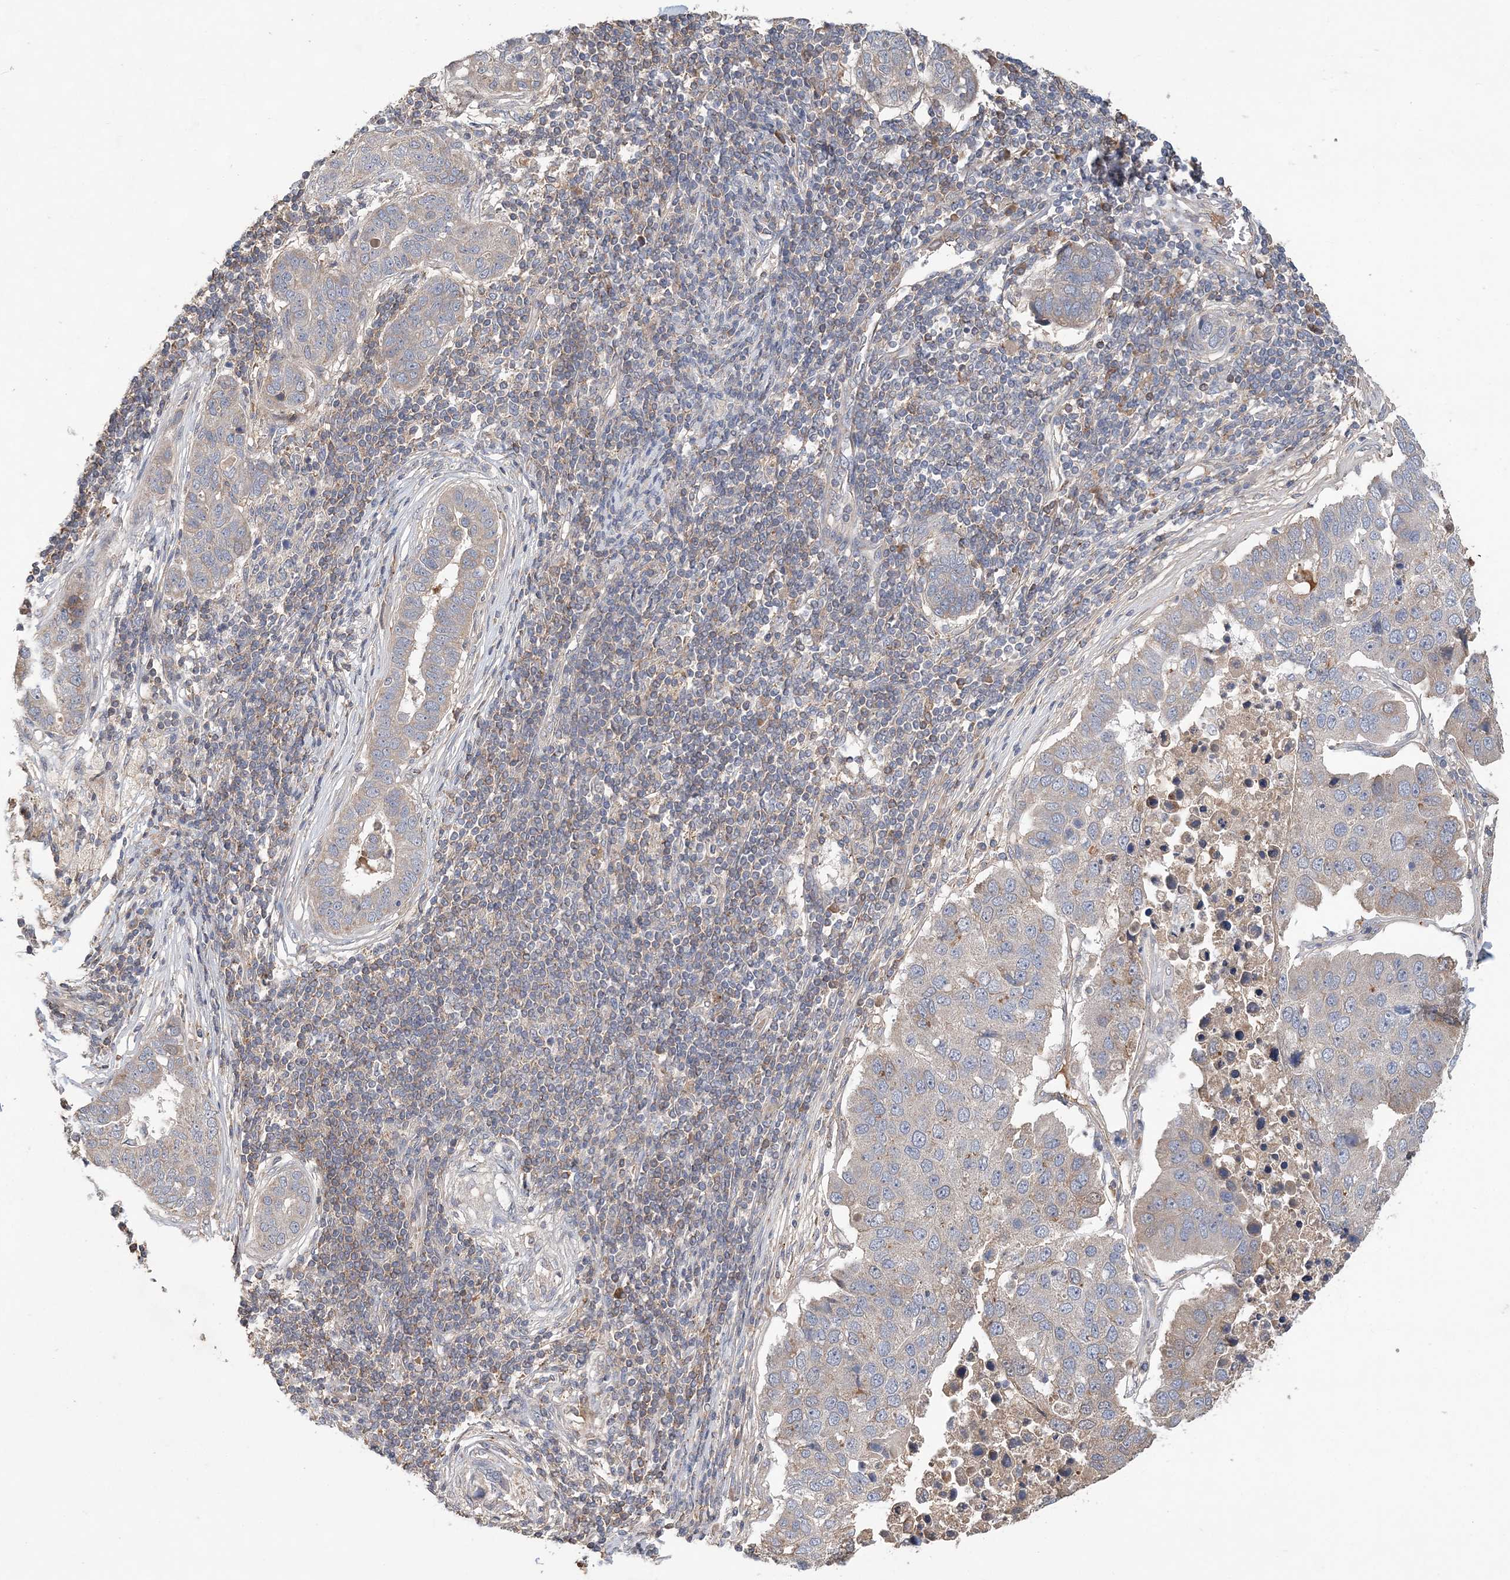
{"staining": {"intensity": "negative", "quantity": "none", "location": "none"}, "tissue": "pancreatic cancer", "cell_type": "Tumor cells", "image_type": "cancer", "snomed": [{"axis": "morphology", "description": "Adenocarcinoma, NOS"}, {"axis": "topography", "description": "Pancreas"}], "caption": "IHC photomicrograph of human pancreatic adenocarcinoma stained for a protein (brown), which exhibits no staining in tumor cells.", "gene": "SYCP3", "patient": {"sex": "female", "age": 61}}